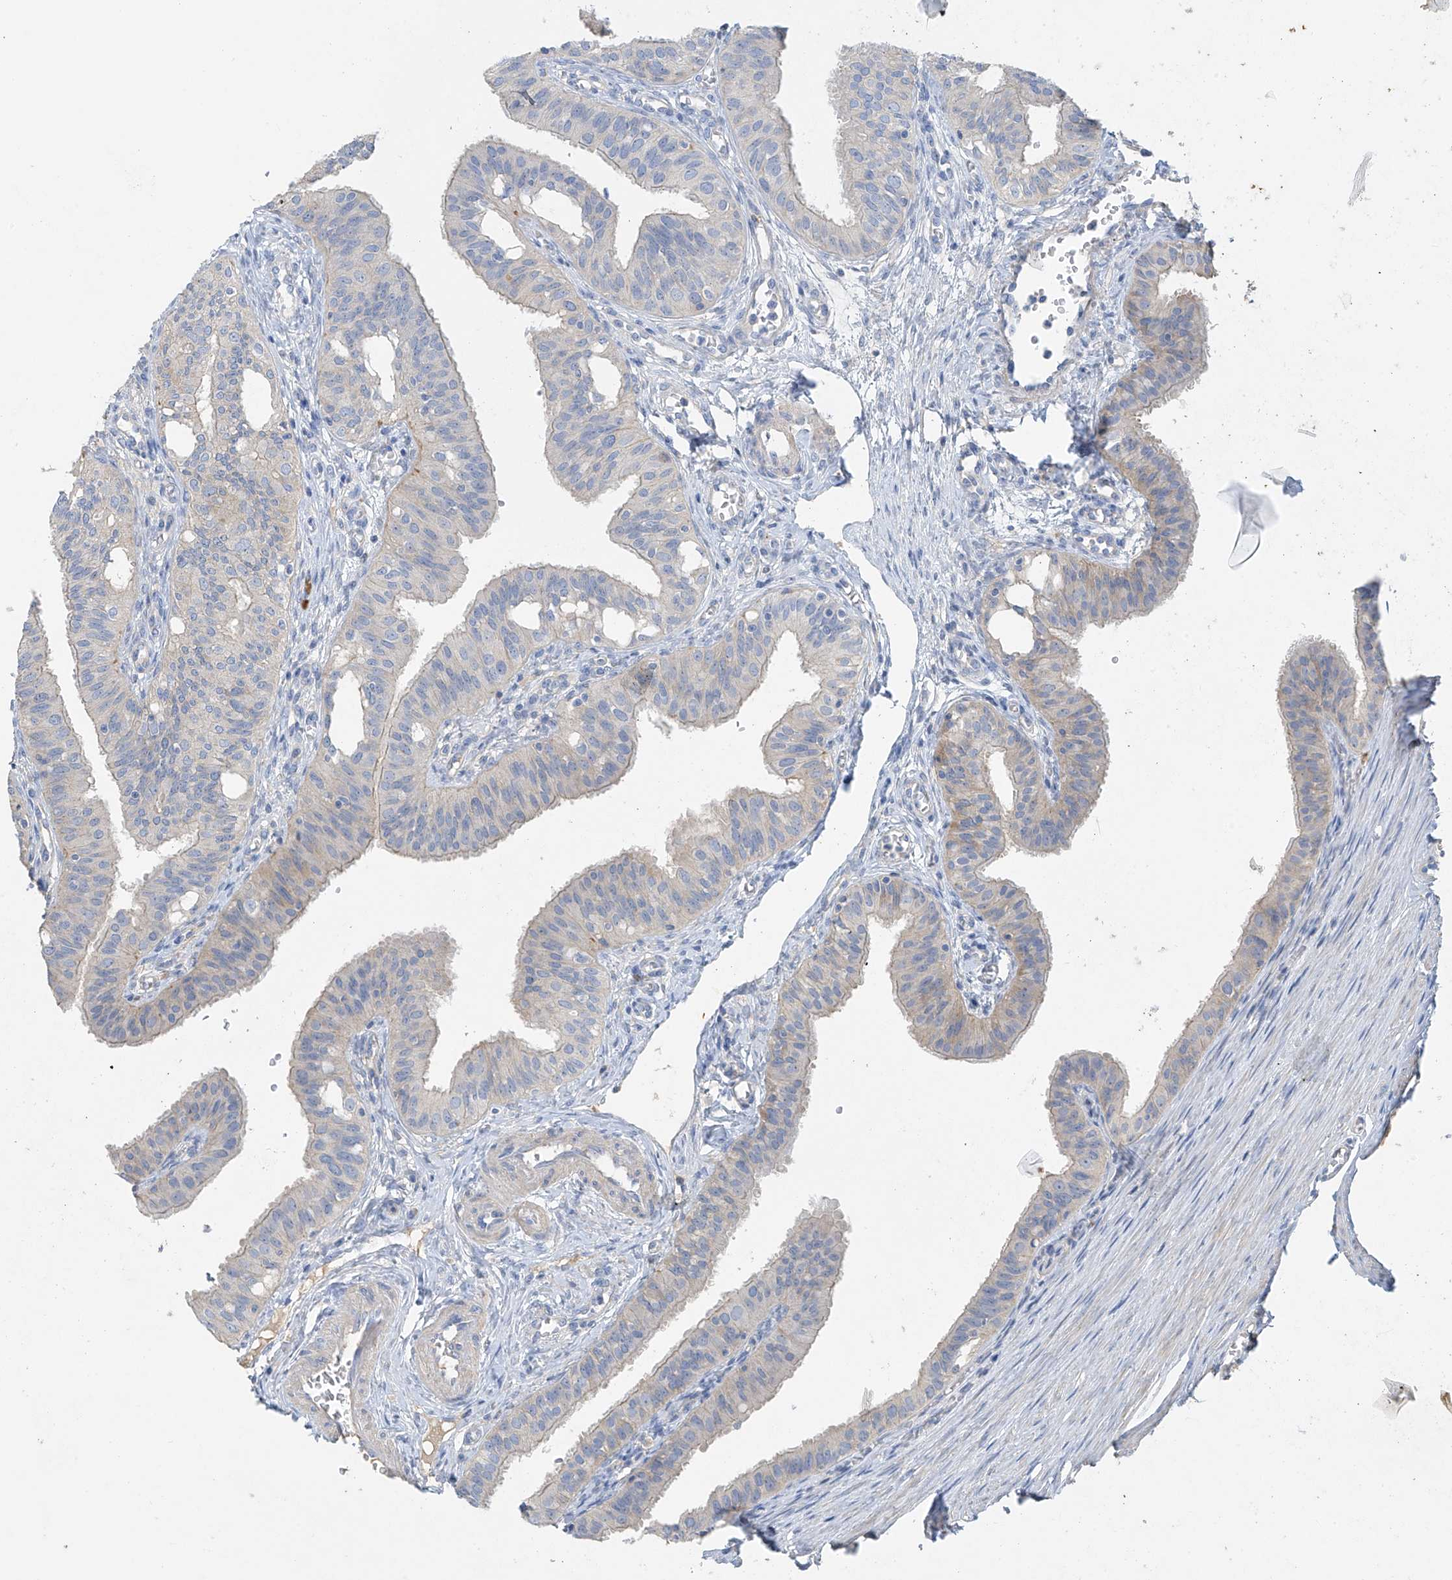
{"staining": {"intensity": "negative", "quantity": "none", "location": "none"}, "tissue": "fallopian tube", "cell_type": "Glandular cells", "image_type": "normal", "snomed": [{"axis": "morphology", "description": "Normal tissue, NOS"}, {"axis": "topography", "description": "Fallopian tube"}, {"axis": "topography", "description": "Ovary"}], "caption": "Glandular cells show no significant positivity in normal fallopian tube. (Immunohistochemistry (ihc), brightfield microscopy, high magnification).", "gene": "PRSS12", "patient": {"sex": "female", "age": 42}}